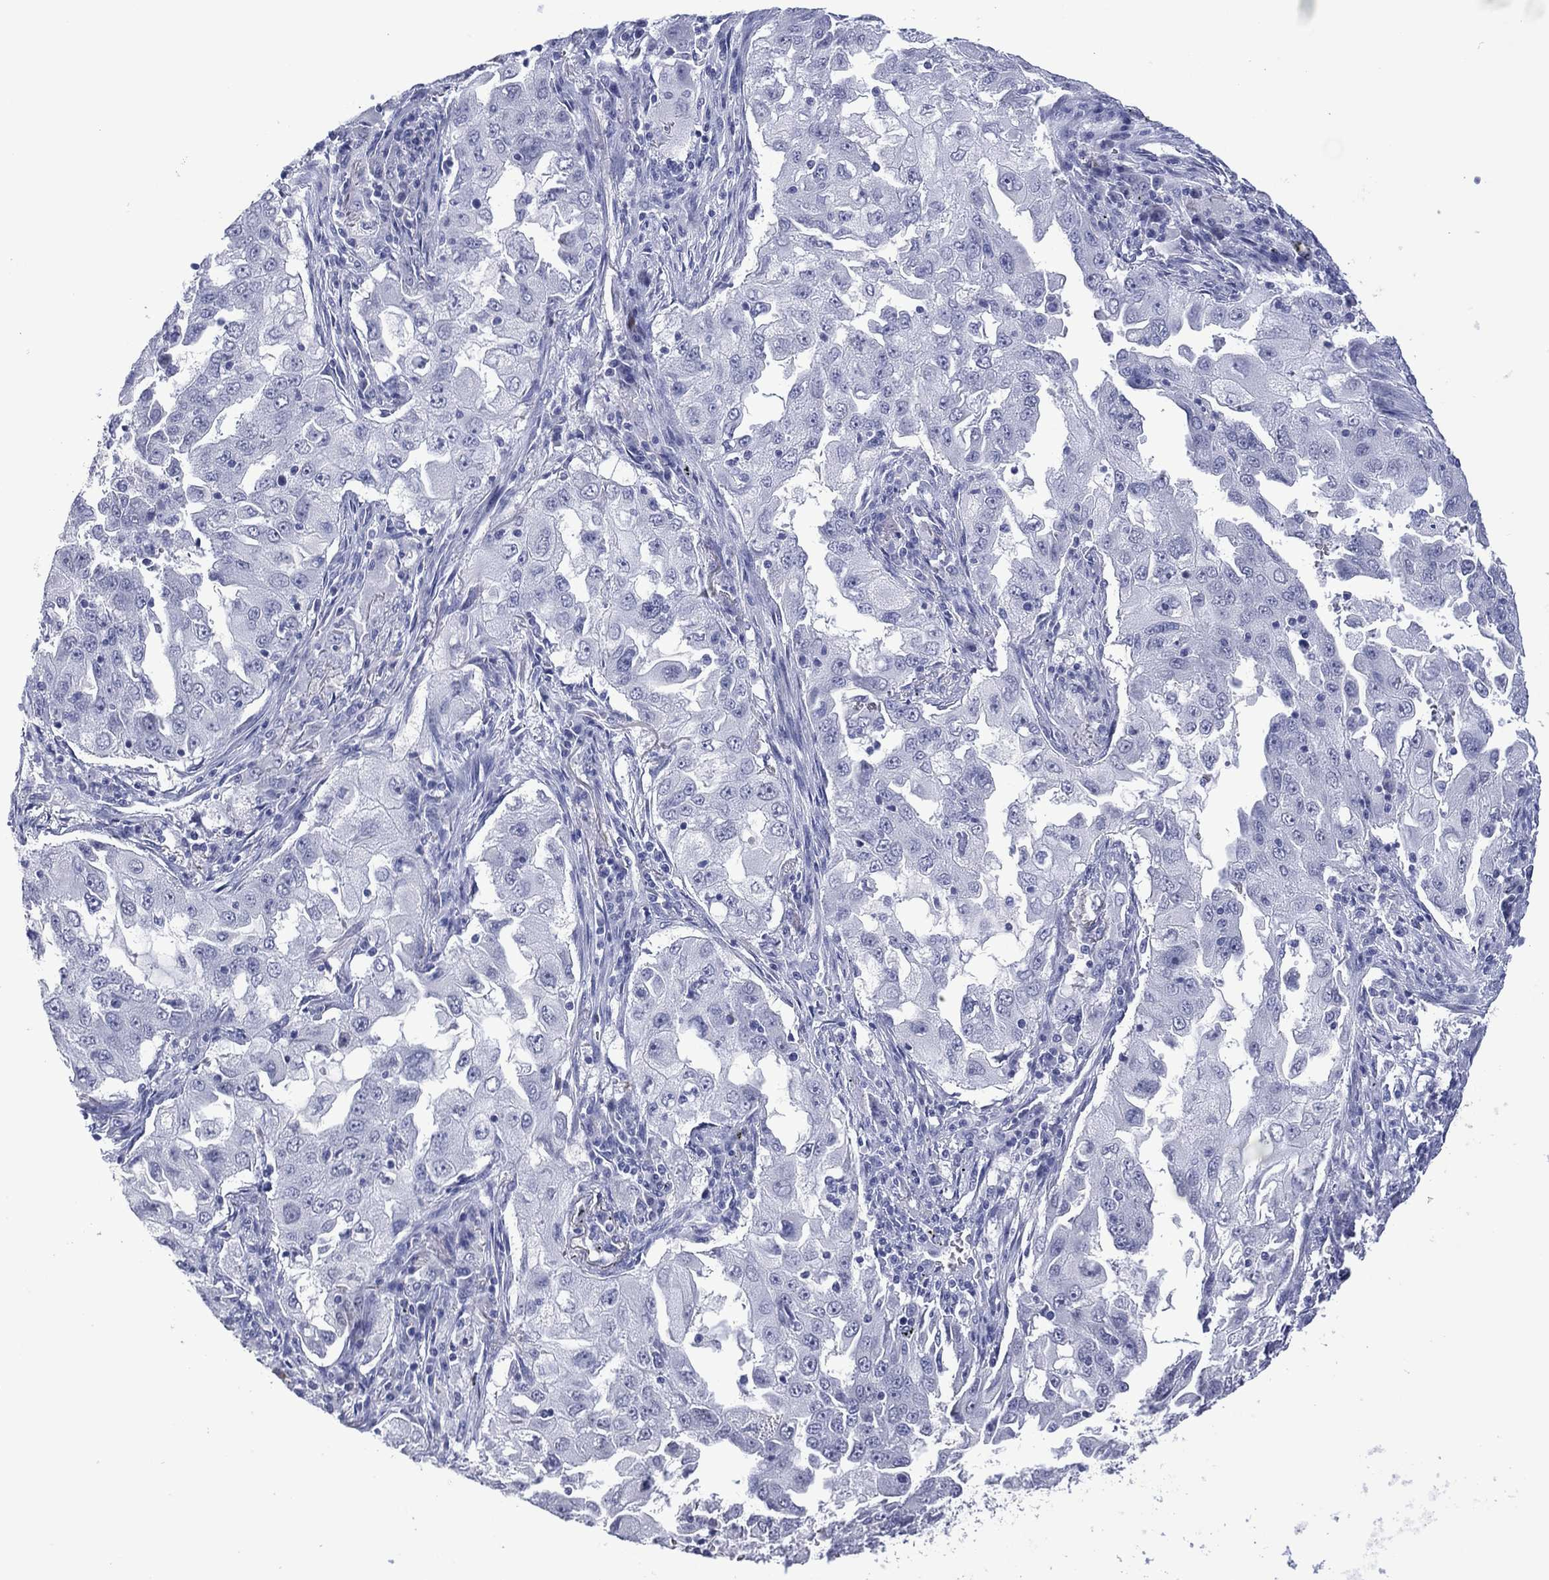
{"staining": {"intensity": "negative", "quantity": "none", "location": "none"}, "tissue": "lung cancer", "cell_type": "Tumor cells", "image_type": "cancer", "snomed": [{"axis": "morphology", "description": "Adenocarcinoma, NOS"}, {"axis": "topography", "description": "Lung"}], "caption": "This is an IHC image of lung cancer (adenocarcinoma). There is no staining in tumor cells.", "gene": "UTF1", "patient": {"sex": "female", "age": 61}}